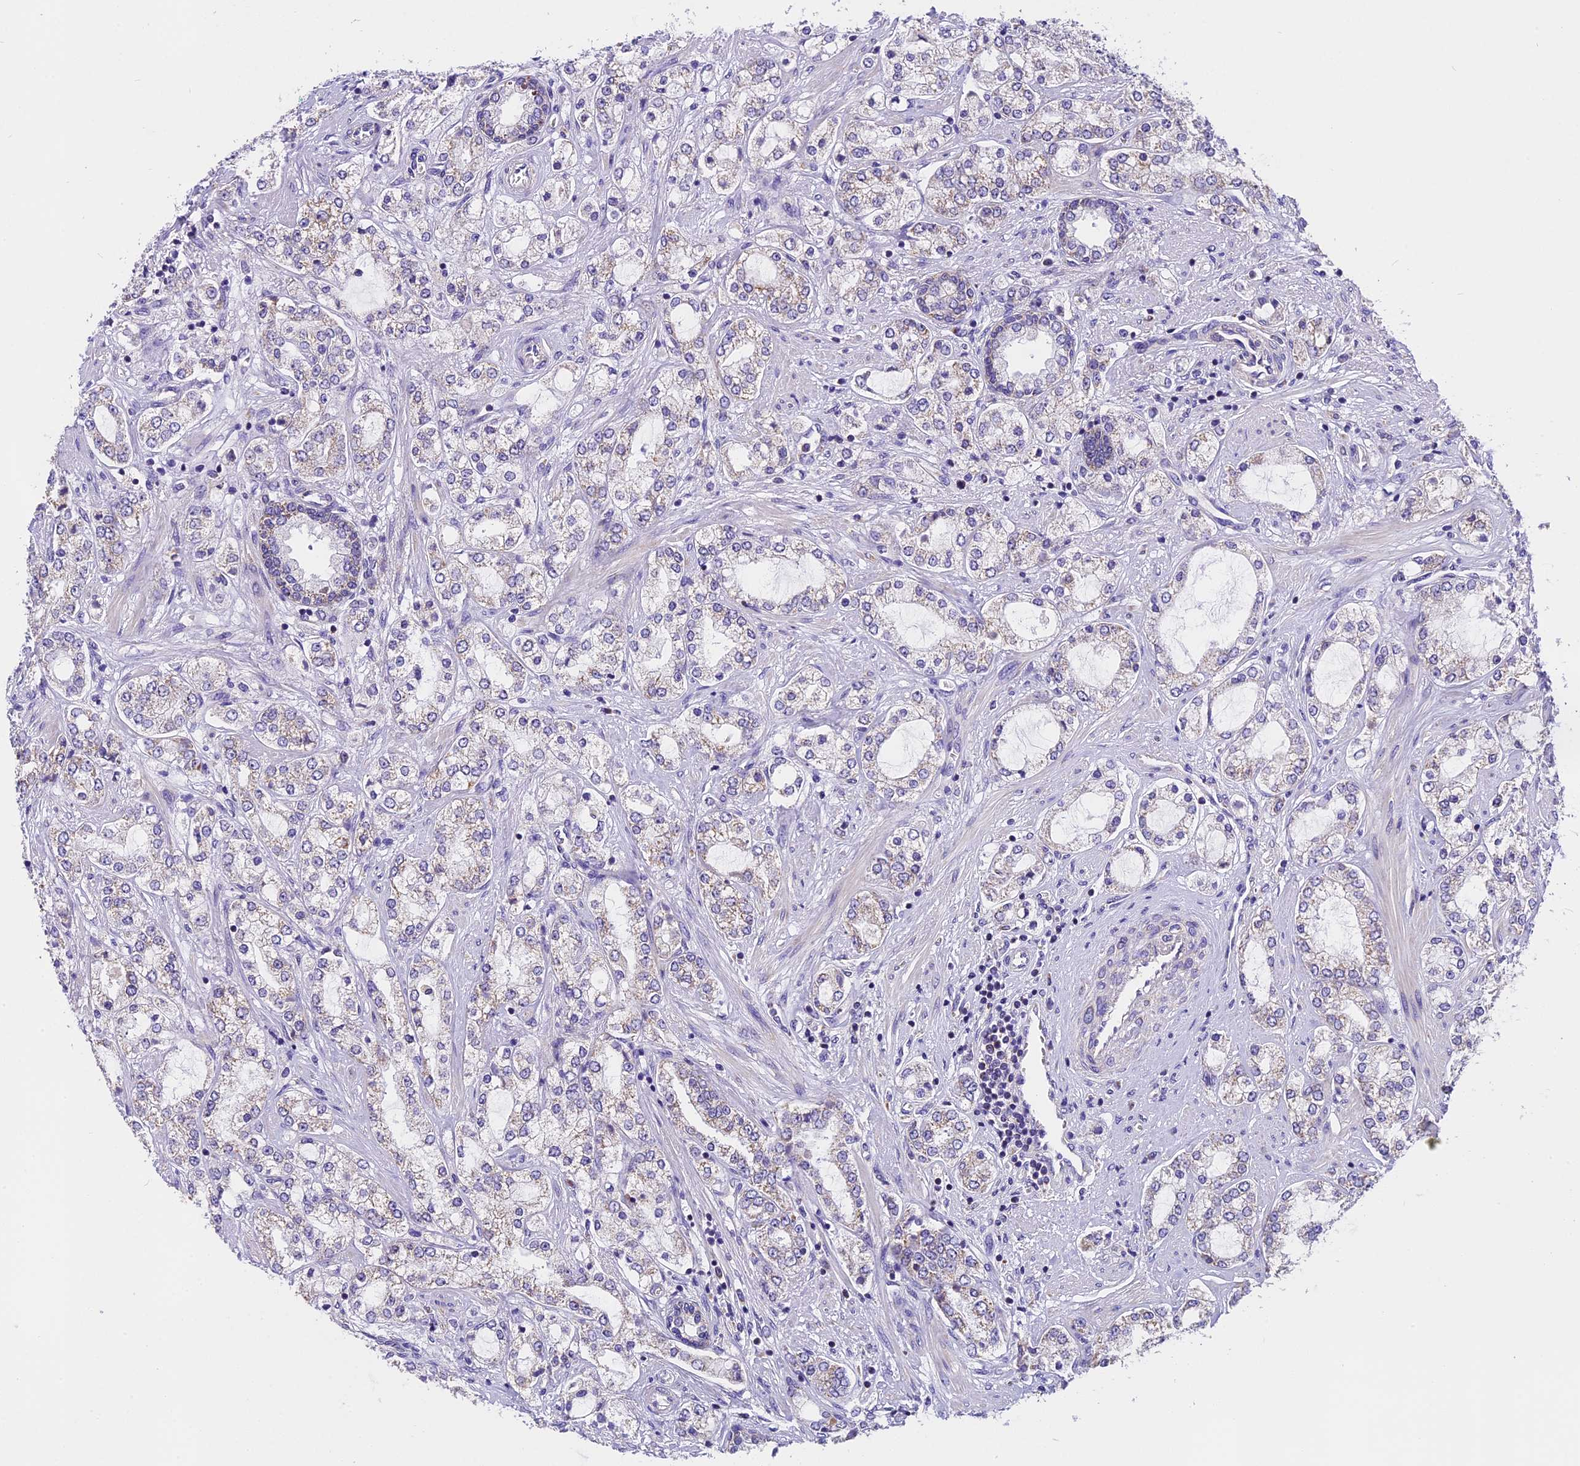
{"staining": {"intensity": "weak", "quantity": "25%-75%", "location": "cytoplasmic/membranous"}, "tissue": "prostate cancer", "cell_type": "Tumor cells", "image_type": "cancer", "snomed": [{"axis": "morphology", "description": "Adenocarcinoma, High grade"}, {"axis": "topography", "description": "Prostate"}], "caption": "Human adenocarcinoma (high-grade) (prostate) stained with a brown dye demonstrates weak cytoplasmic/membranous positive positivity in approximately 25%-75% of tumor cells.", "gene": "MGME1", "patient": {"sex": "male", "age": 64}}